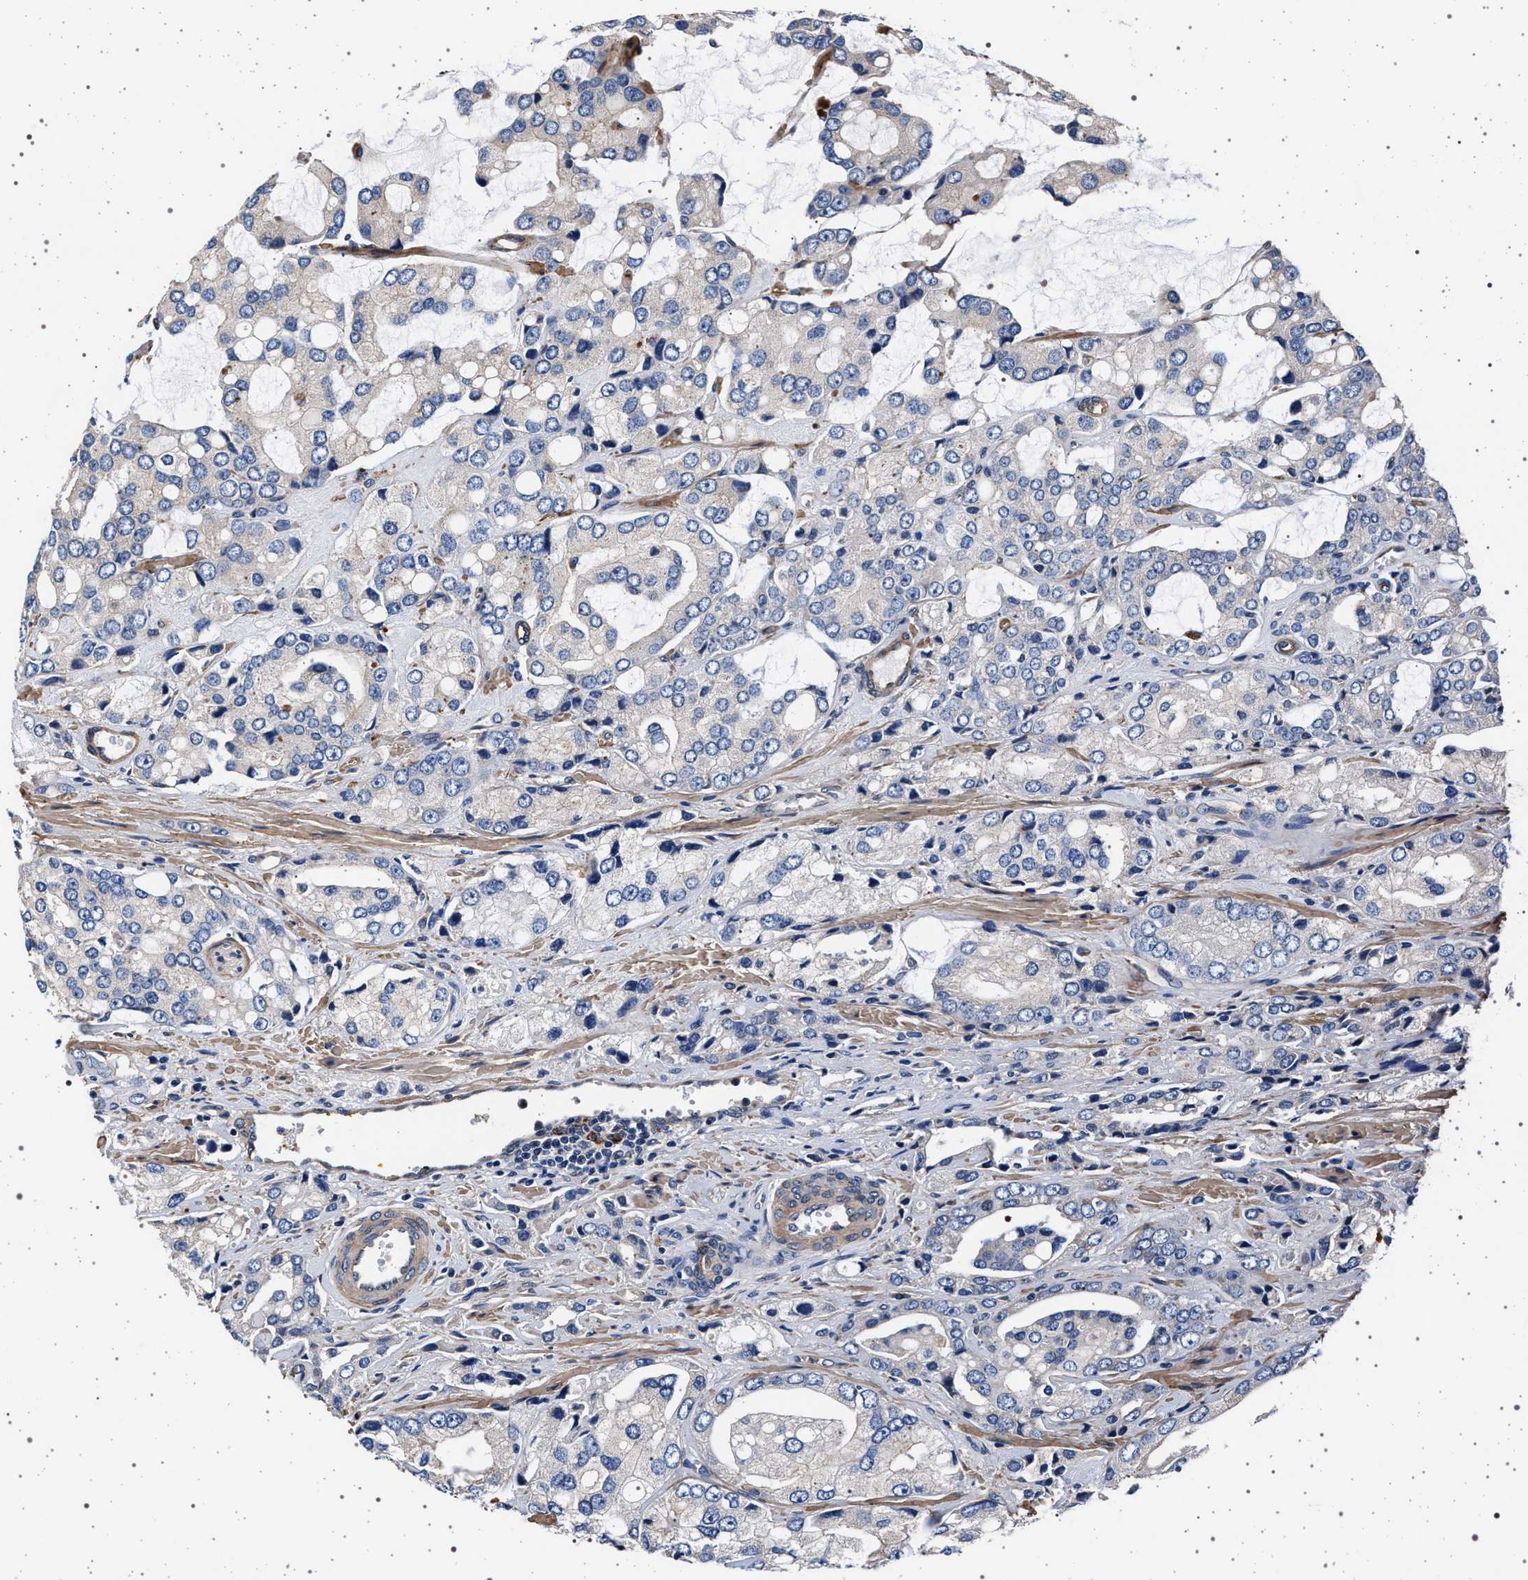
{"staining": {"intensity": "negative", "quantity": "none", "location": "none"}, "tissue": "prostate cancer", "cell_type": "Tumor cells", "image_type": "cancer", "snomed": [{"axis": "morphology", "description": "Adenocarcinoma, High grade"}, {"axis": "topography", "description": "Prostate"}], "caption": "IHC image of high-grade adenocarcinoma (prostate) stained for a protein (brown), which exhibits no positivity in tumor cells.", "gene": "KCNK6", "patient": {"sex": "male", "age": 67}}